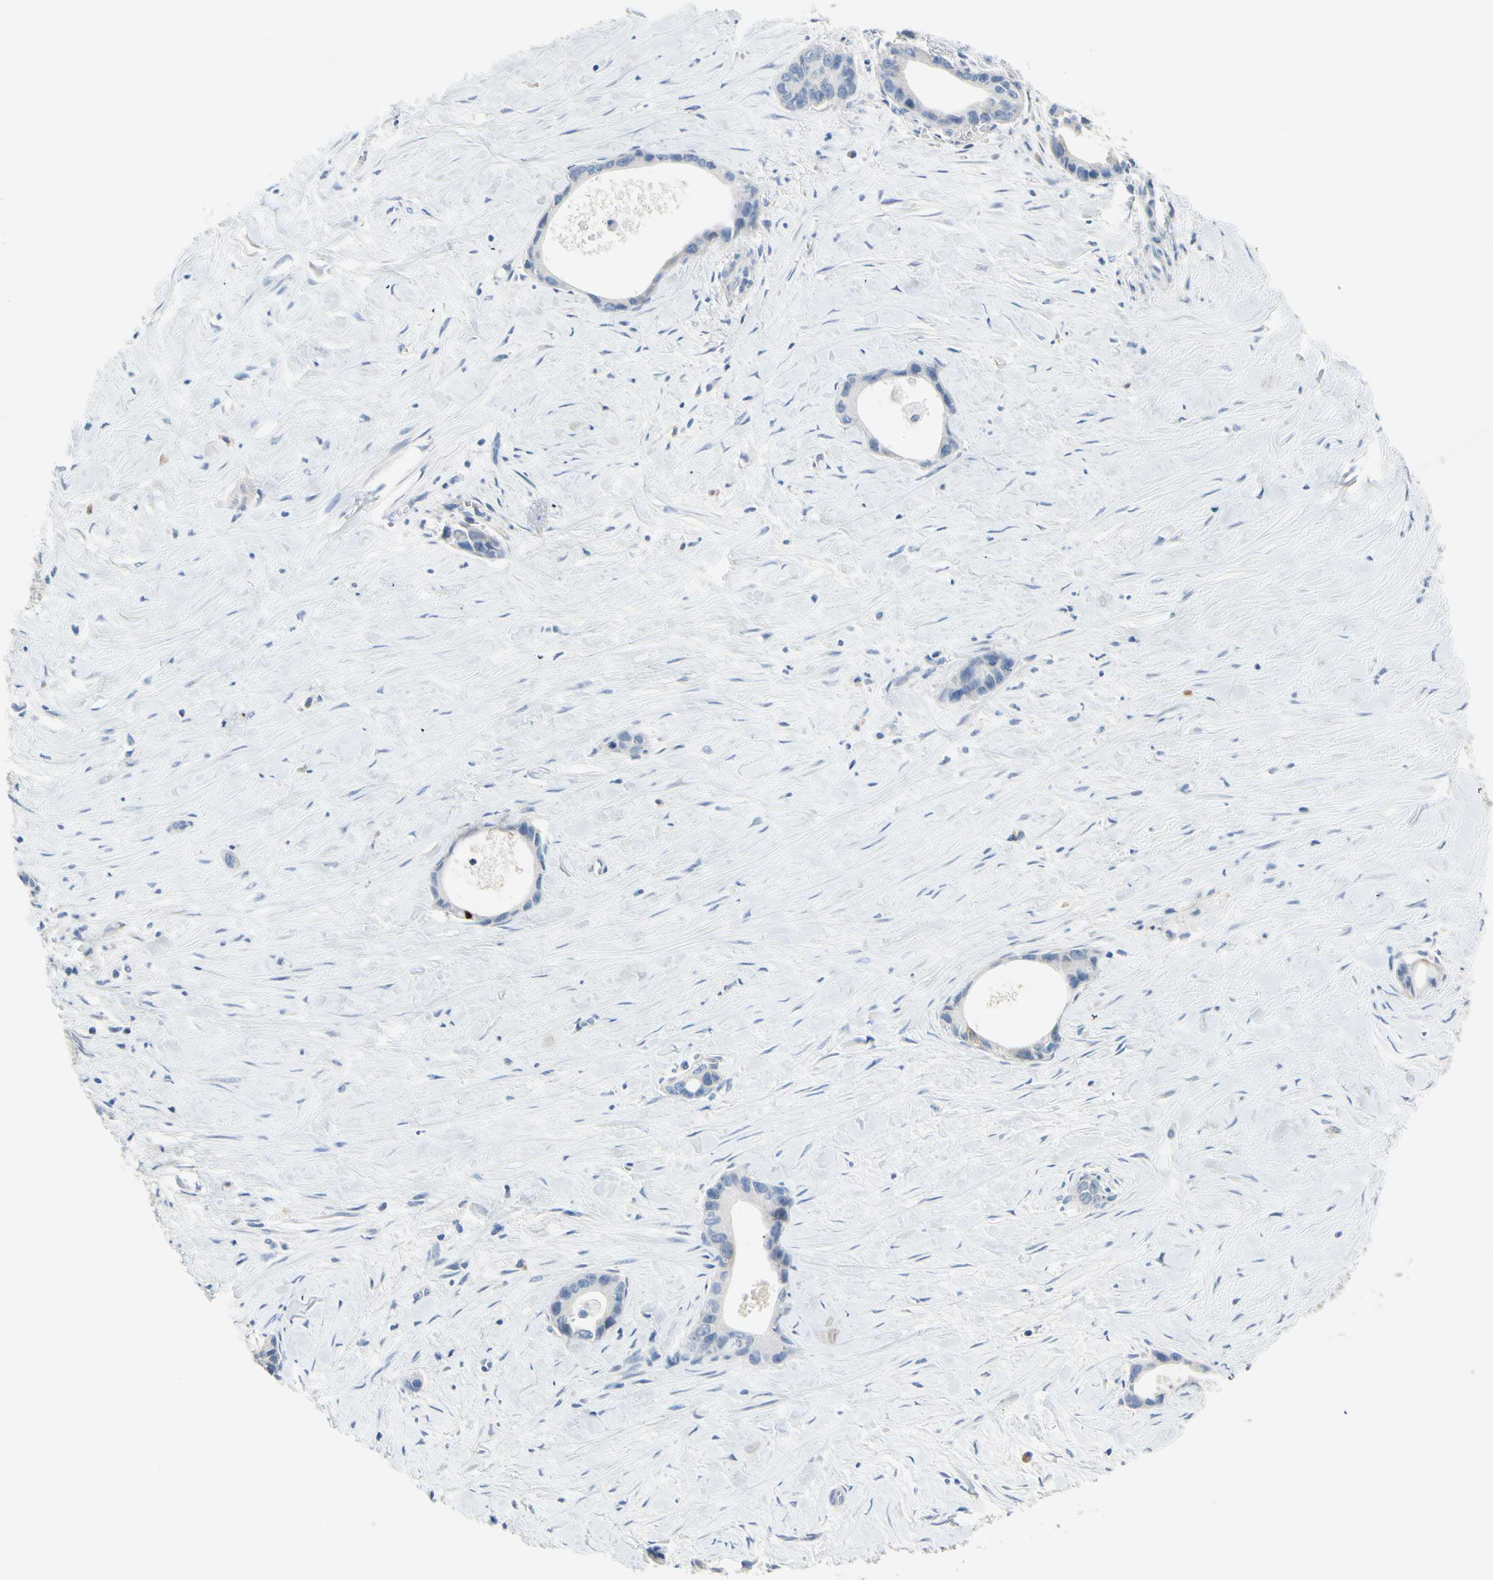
{"staining": {"intensity": "negative", "quantity": "none", "location": "none"}, "tissue": "liver cancer", "cell_type": "Tumor cells", "image_type": "cancer", "snomed": [{"axis": "morphology", "description": "Cholangiocarcinoma"}, {"axis": "topography", "description": "Liver"}], "caption": "High magnification brightfield microscopy of liver cancer (cholangiocarcinoma) stained with DAB (3,3'-diaminobenzidine) (brown) and counterstained with hematoxylin (blue): tumor cells show no significant positivity. (DAB IHC, high magnification).", "gene": "CKAP2", "patient": {"sex": "female", "age": 55}}